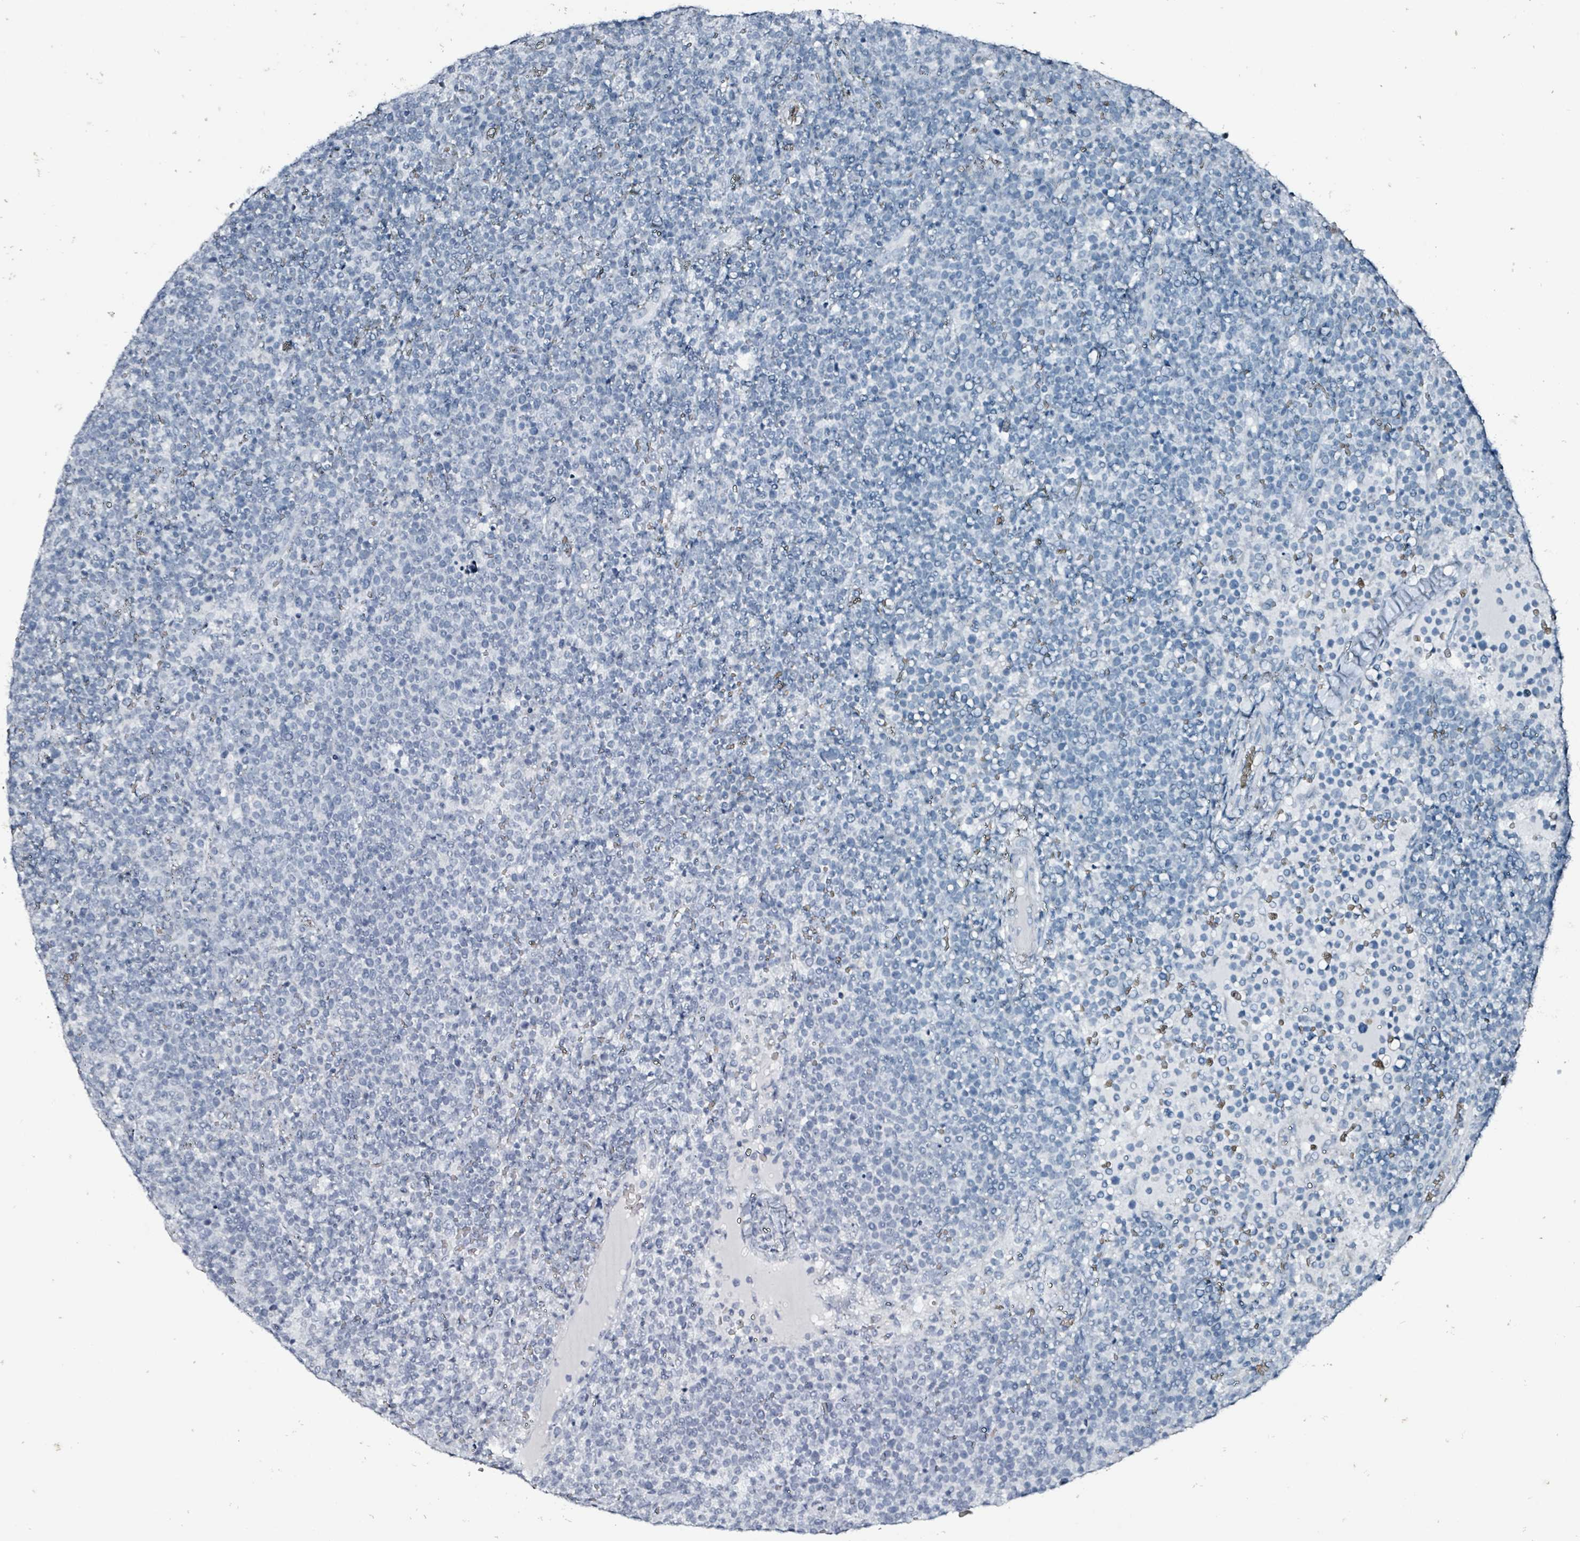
{"staining": {"intensity": "negative", "quantity": "none", "location": "none"}, "tissue": "lymphoma", "cell_type": "Tumor cells", "image_type": "cancer", "snomed": [{"axis": "morphology", "description": "Malignant lymphoma, non-Hodgkin's type, High grade"}, {"axis": "topography", "description": "Lymph node"}], "caption": "IHC photomicrograph of human lymphoma stained for a protein (brown), which shows no expression in tumor cells.", "gene": "CA9", "patient": {"sex": "male", "age": 61}}